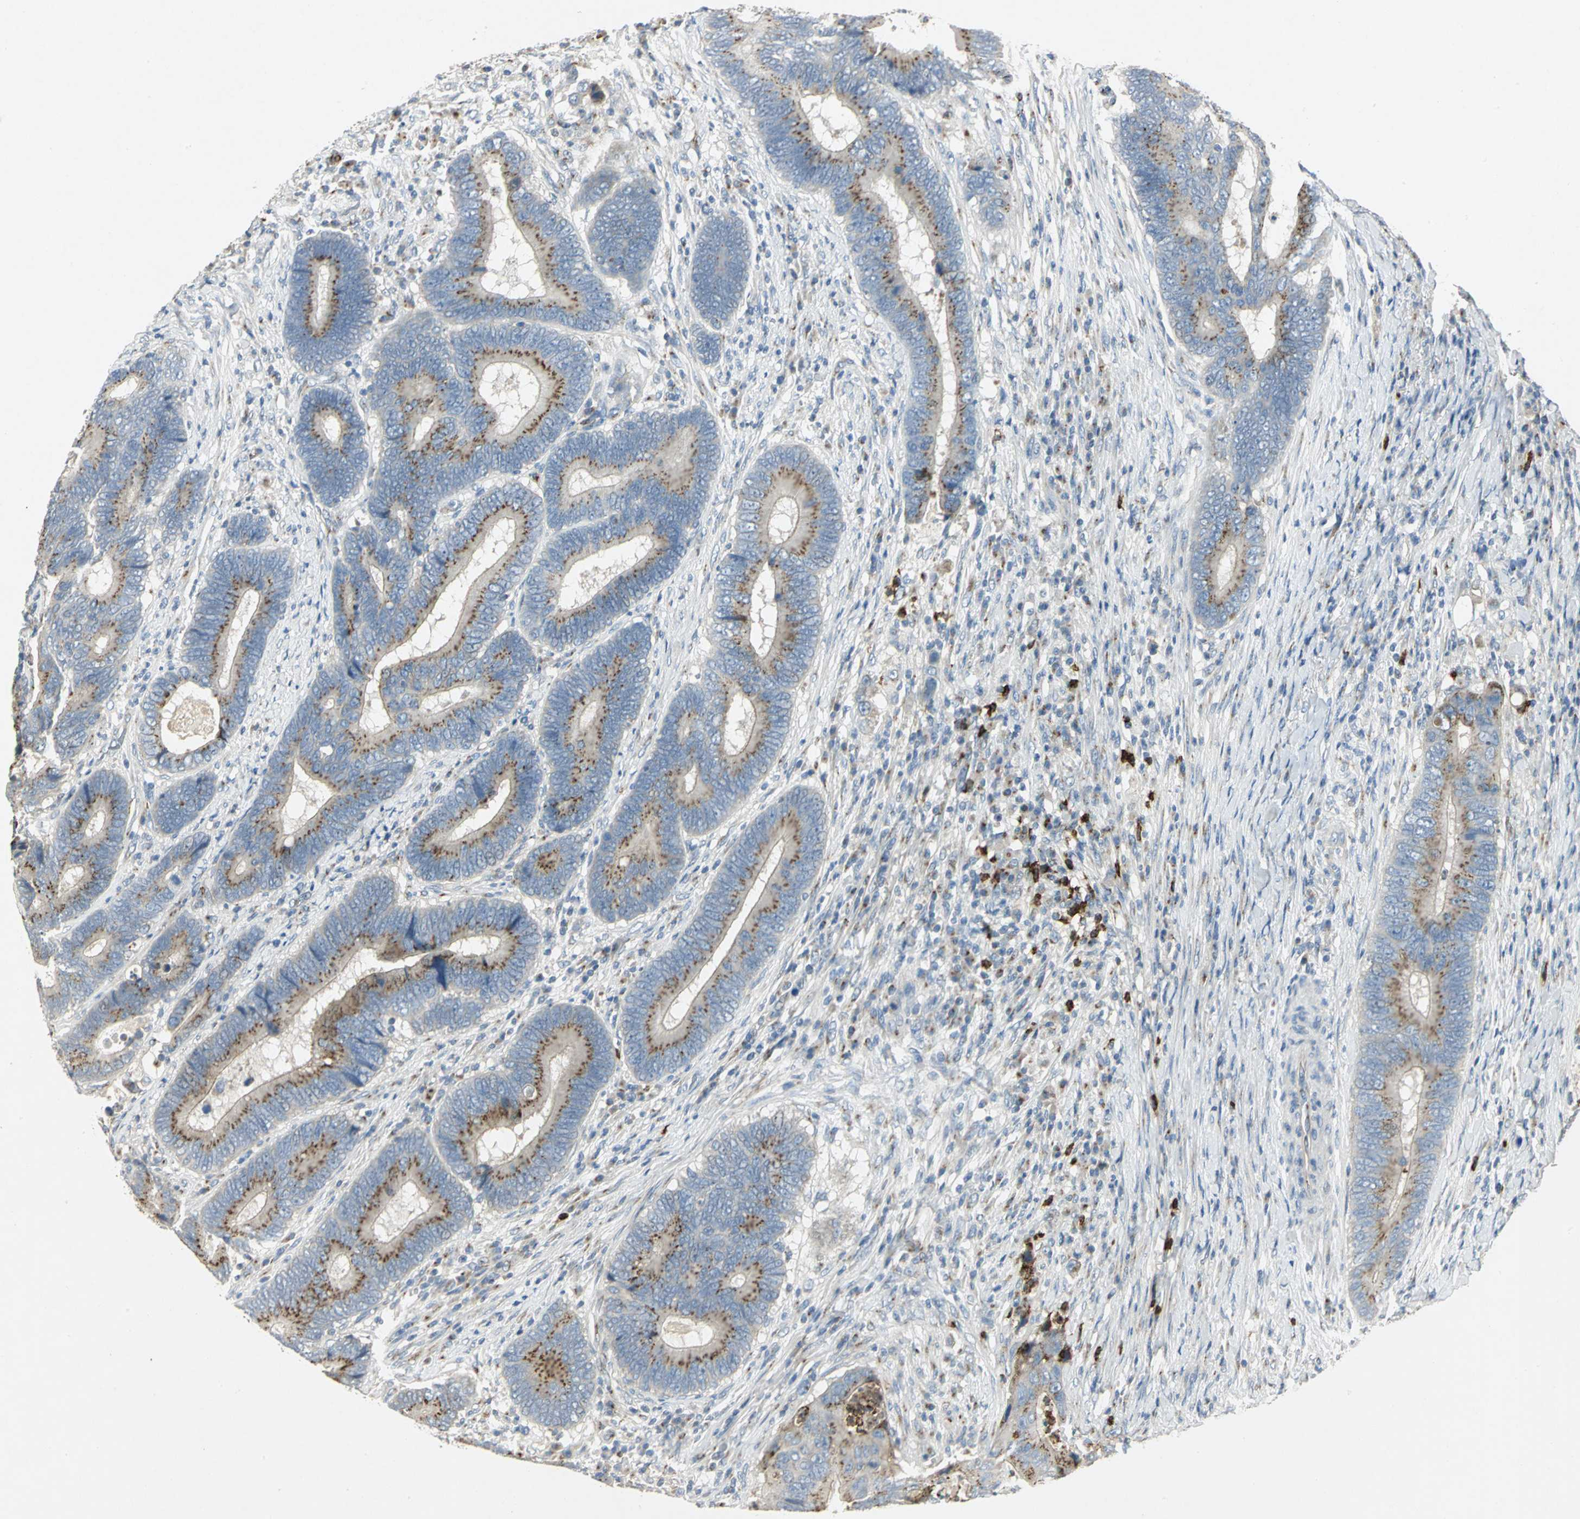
{"staining": {"intensity": "moderate", "quantity": ">75%", "location": "cytoplasmic/membranous"}, "tissue": "colorectal cancer", "cell_type": "Tumor cells", "image_type": "cancer", "snomed": [{"axis": "morphology", "description": "Adenocarcinoma, NOS"}, {"axis": "topography", "description": "Colon"}], "caption": "Immunohistochemistry photomicrograph of colorectal cancer (adenocarcinoma) stained for a protein (brown), which shows medium levels of moderate cytoplasmic/membranous positivity in about >75% of tumor cells.", "gene": "TM9SF2", "patient": {"sex": "female", "age": 78}}